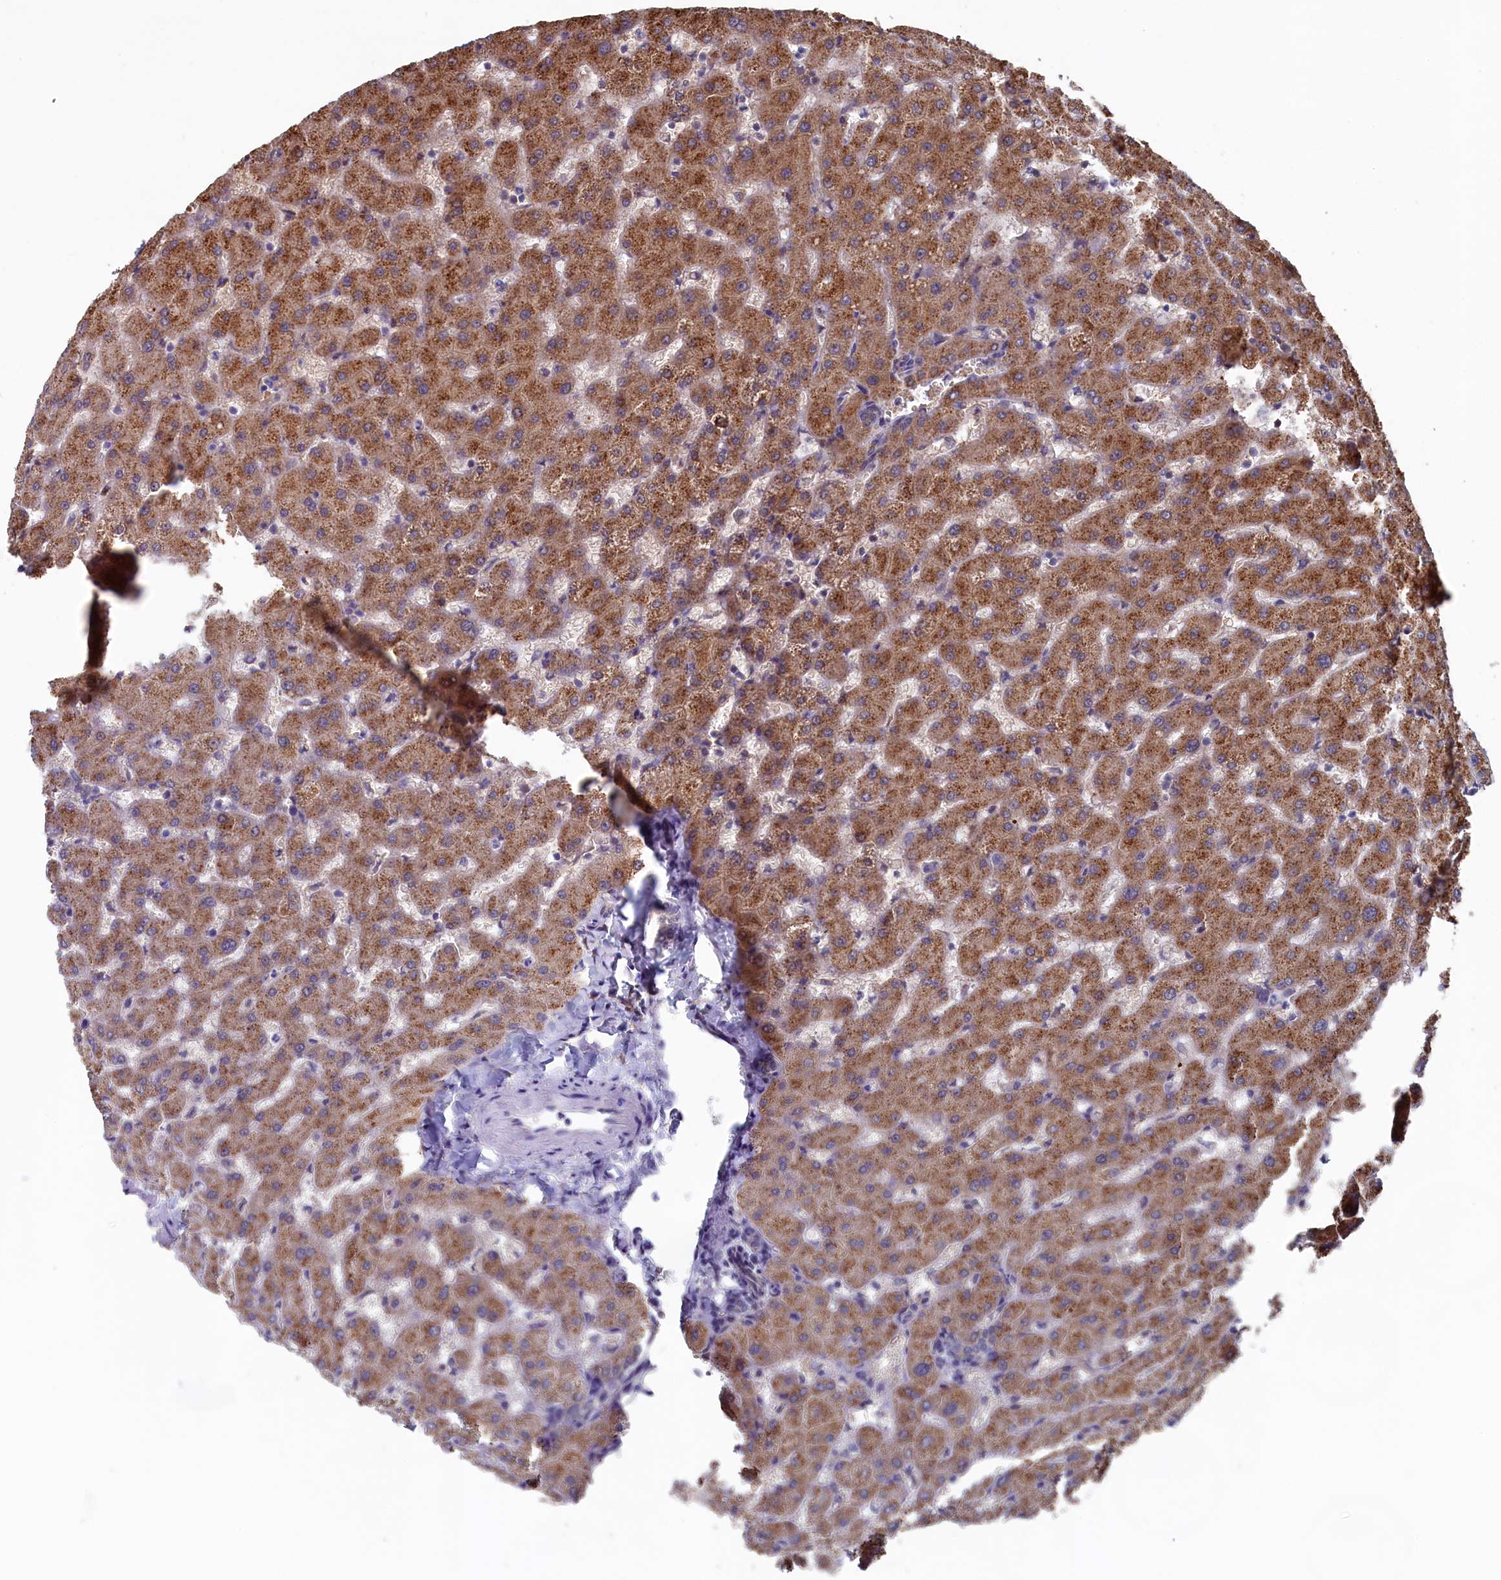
{"staining": {"intensity": "negative", "quantity": "none", "location": "none"}, "tissue": "liver", "cell_type": "Cholangiocytes", "image_type": "normal", "snomed": [{"axis": "morphology", "description": "Normal tissue, NOS"}, {"axis": "topography", "description": "Liver"}], "caption": "An immunohistochemistry (IHC) histopathology image of normal liver is shown. There is no staining in cholangiocytes of liver. Brightfield microscopy of immunohistochemistry stained with DAB (brown) and hematoxylin (blue), captured at high magnification.", "gene": "SLC12A4", "patient": {"sex": "female", "age": 63}}